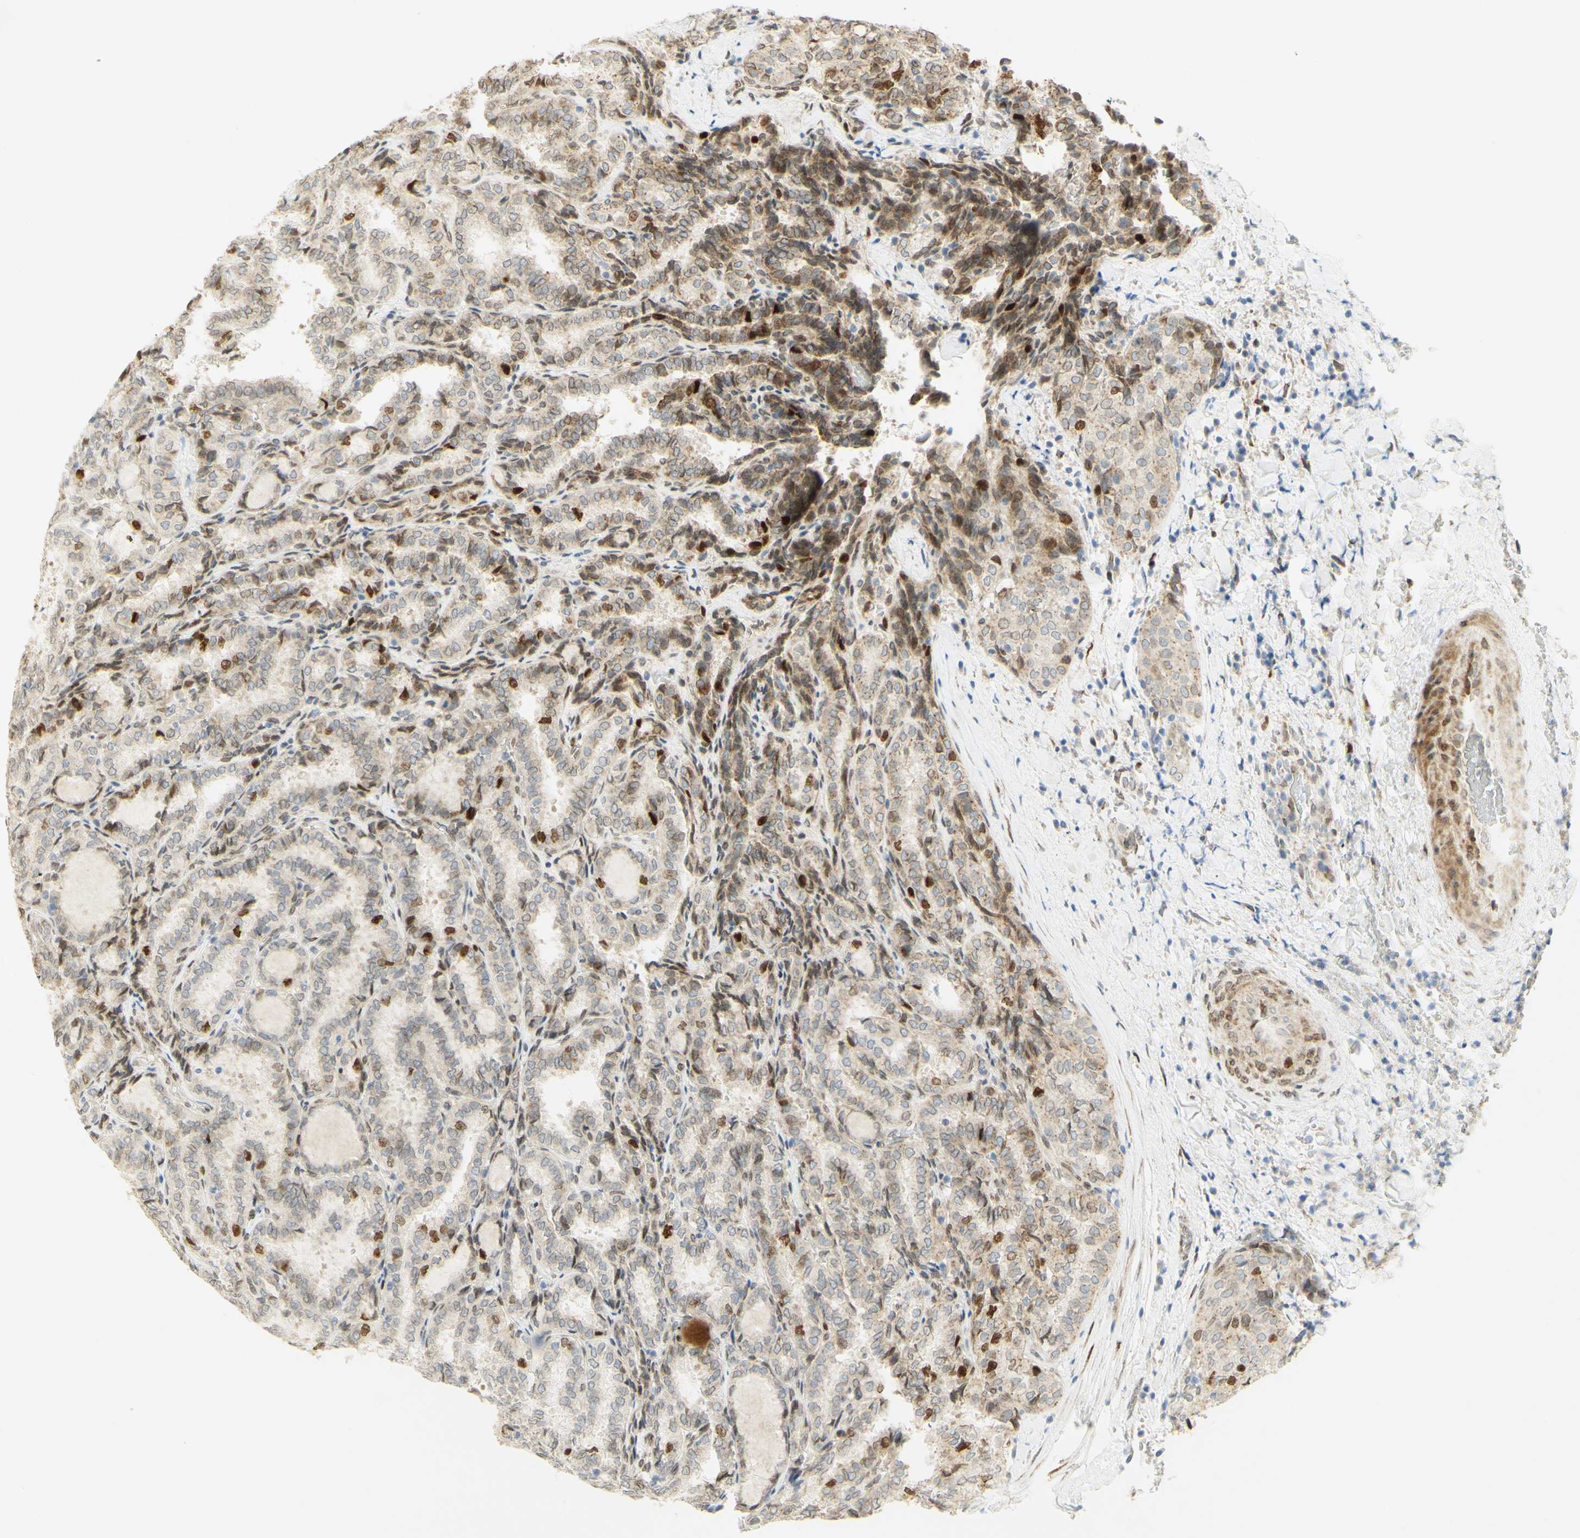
{"staining": {"intensity": "strong", "quantity": "<25%", "location": "nuclear"}, "tissue": "thyroid cancer", "cell_type": "Tumor cells", "image_type": "cancer", "snomed": [{"axis": "morphology", "description": "Normal tissue, NOS"}, {"axis": "morphology", "description": "Papillary adenocarcinoma, NOS"}, {"axis": "topography", "description": "Thyroid gland"}], "caption": "Immunohistochemistry micrograph of human papillary adenocarcinoma (thyroid) stained for a protein (brown), which reveals medium levels of strong nuclear staining in approximately <25% of tumor cells.", "gene": "E2F1", "patient": {"sex": "female", "age": 30}}